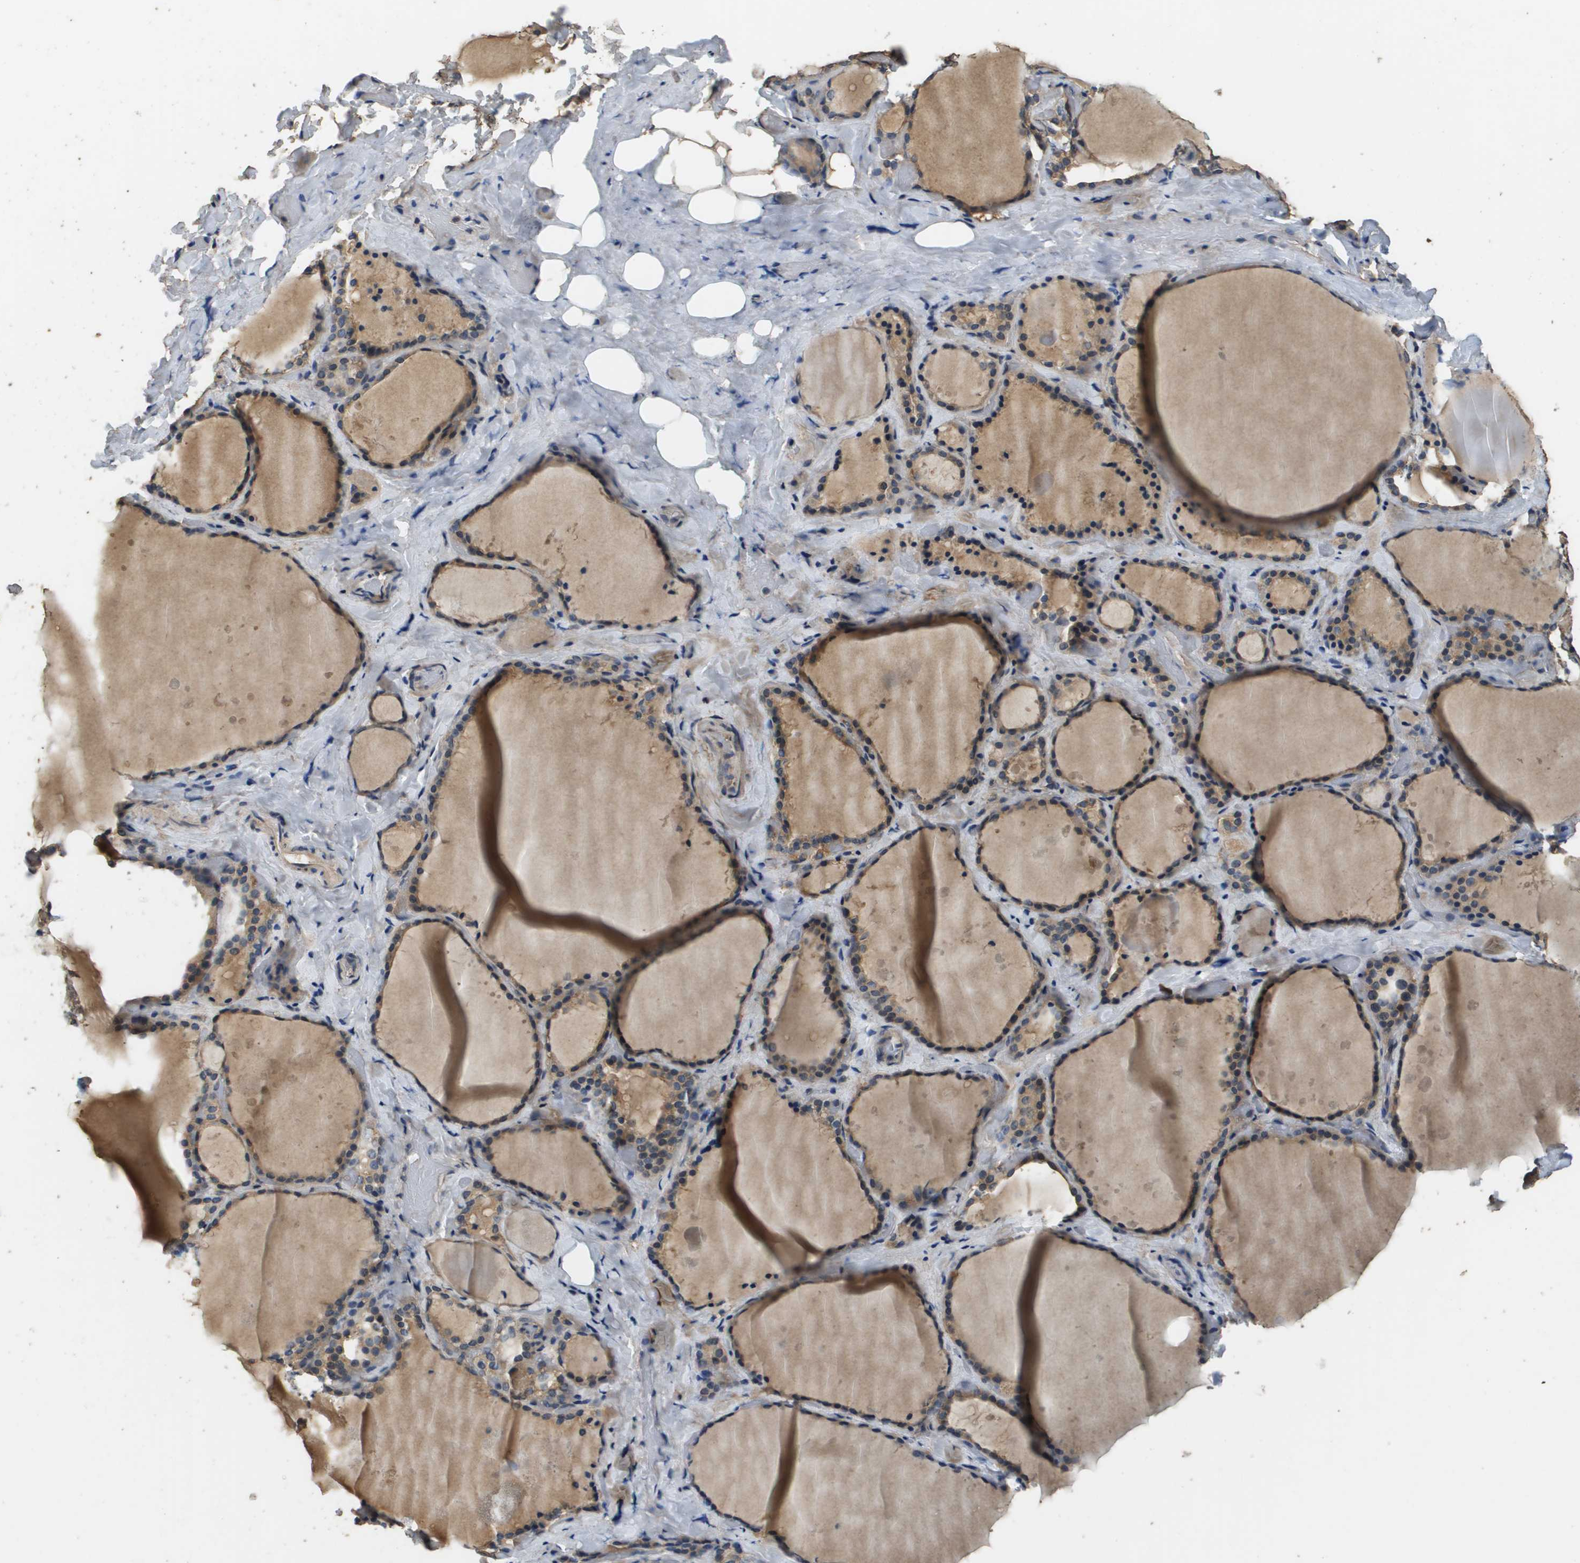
{"staining": {"intensity": "weak", "quantity": ">75%", "location": "cytoplasmic/membranous"}, "tissue": "thyroid gland", "cell_type": "Glandular cells", "image_type": "normal", "snomed": [{"axis": "morphology", "description": "Normal tissue, NOS"}, {"axis": "topography", "description": "Thyroid gland"}], "caption": "Glandular cells exhibit low levels of weak cytoplasmic/membranous staining in about >75% of cells in unremarkable thyroid gland. The staining is performed using DAB brown chromogen to label protein expression. The nuclei are counter-stained blue using hematoxylin.", "gene": "RAB6B", "patient": {"sex": "female", "age": 44}}